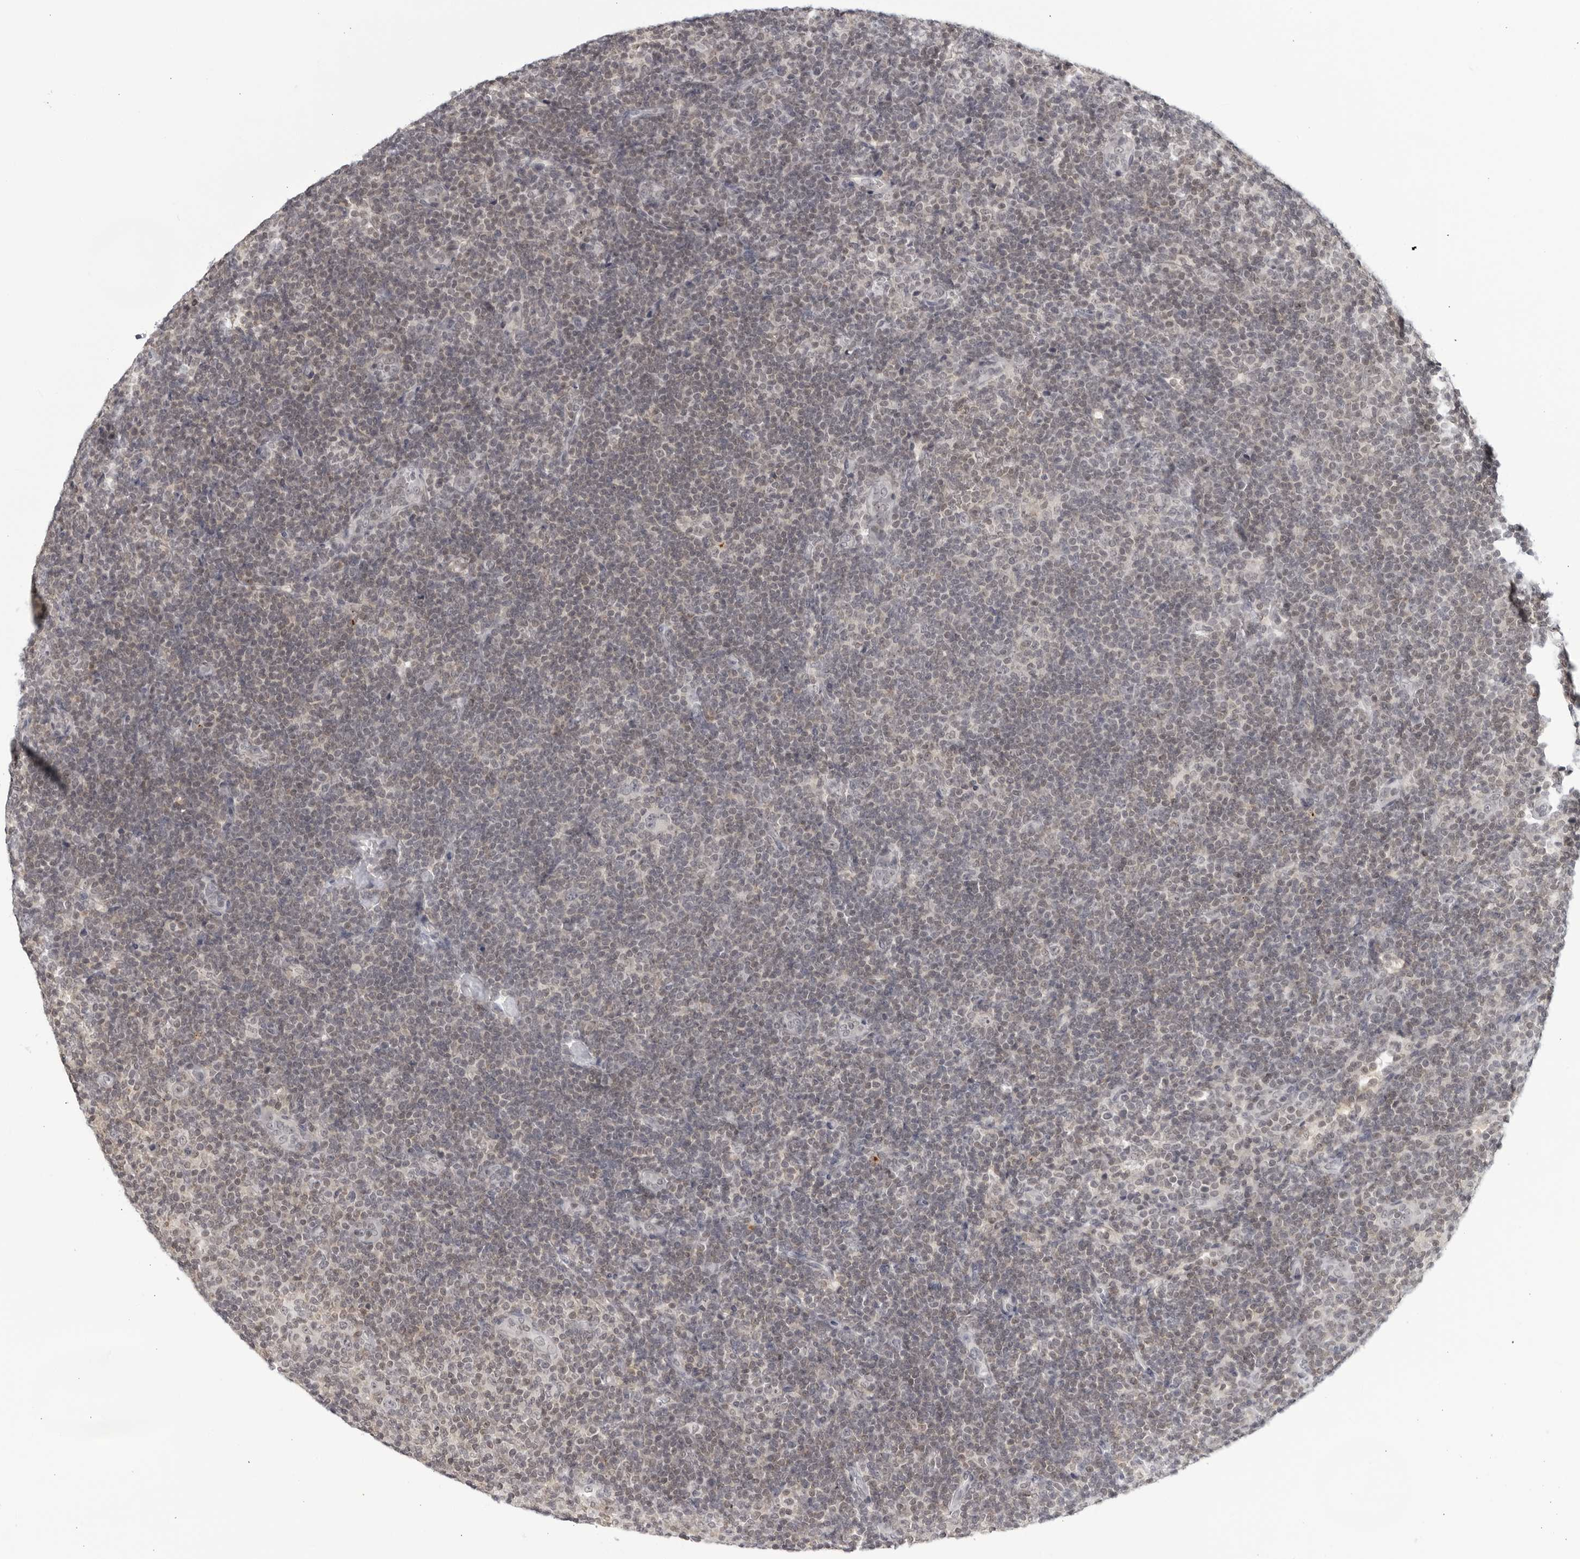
{"staining": {"intensity": "negative", "quantity": "none", "location": "none"}, "tissue": "lymphoma", "cell_type": "Tumor cells", "image_type": "cancer", "snomed": [{"axis": "morphology", "description": "Hodgkin's disease, NOS"}, {"axis": "topography", "description": "Lymph node"}], "caption": "Immunohistochemistry of human Hodgkin's disease reveals no positivity in tumor cells. (Stains: DAB (3,3'-diaminobenzidine) immunohistochemistry with hematoxylin counter stain, Microscopy: brightfield microscopy at high magnification).", "gene": "CC2D1B", "patient": {"sex": "female", "age": 57}}